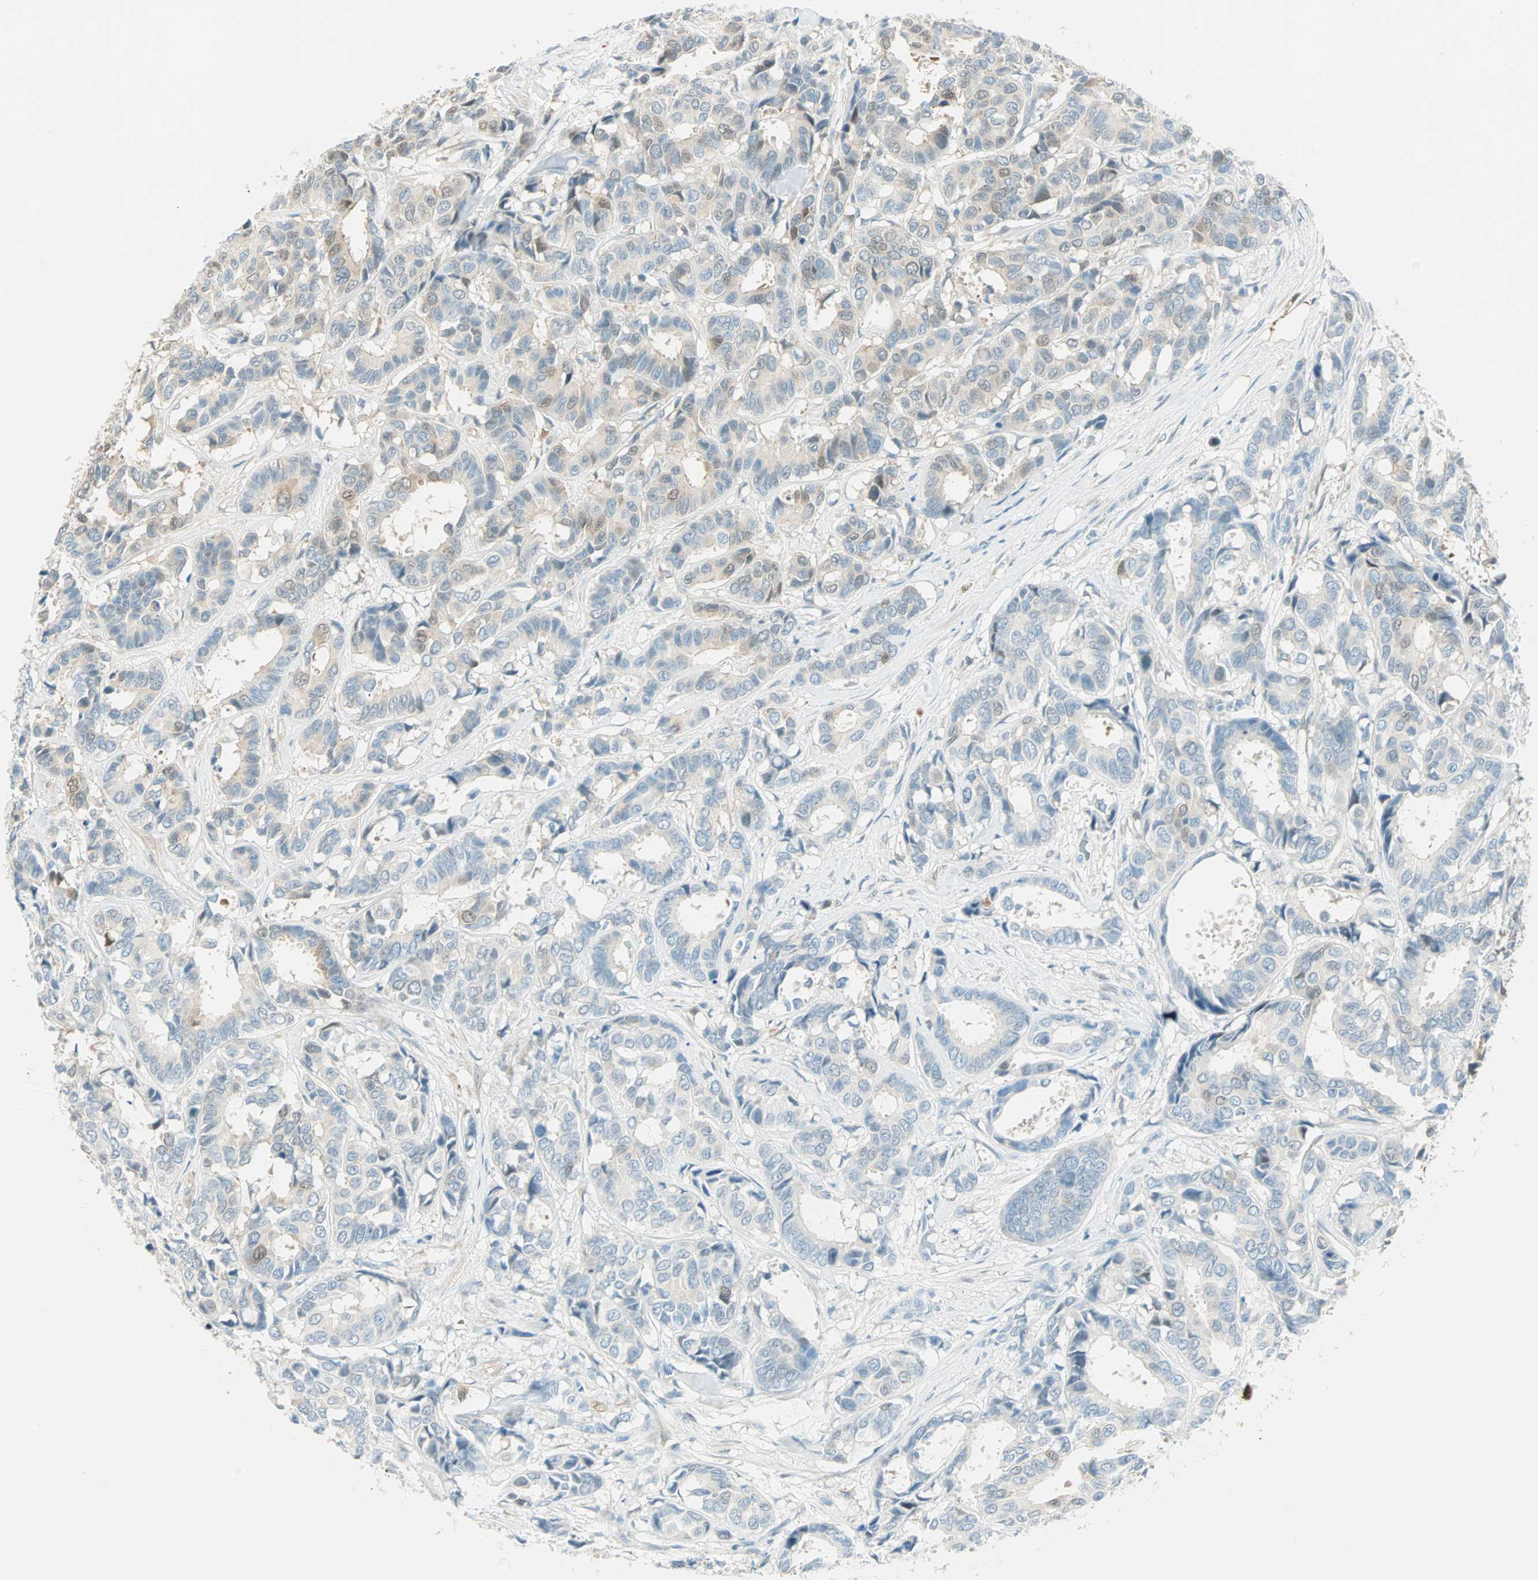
{"staining": {"intensity": "moderate", "quantity": "<25%", "location": "cytoplasmic/membranous,nuclear"}, "tissue": "breast cancer", "cell_type": "Tumor cells", "image_type": "cancer", "snomed": [{"axis": "morphology", "description": "Duct carcinoma"}, {"axis": "topography", "description": "Breast"}], "caption": "Tumor cells display low levels of moderate cytoplasmic/membranous and nuclear positivity in approximately <25% of cells in breast cancer. (brown staining indicates protein expression, while blue staining denotes nuclei).", "gene": "S100A1", "patient": {"sex": "female", "age": 87}}